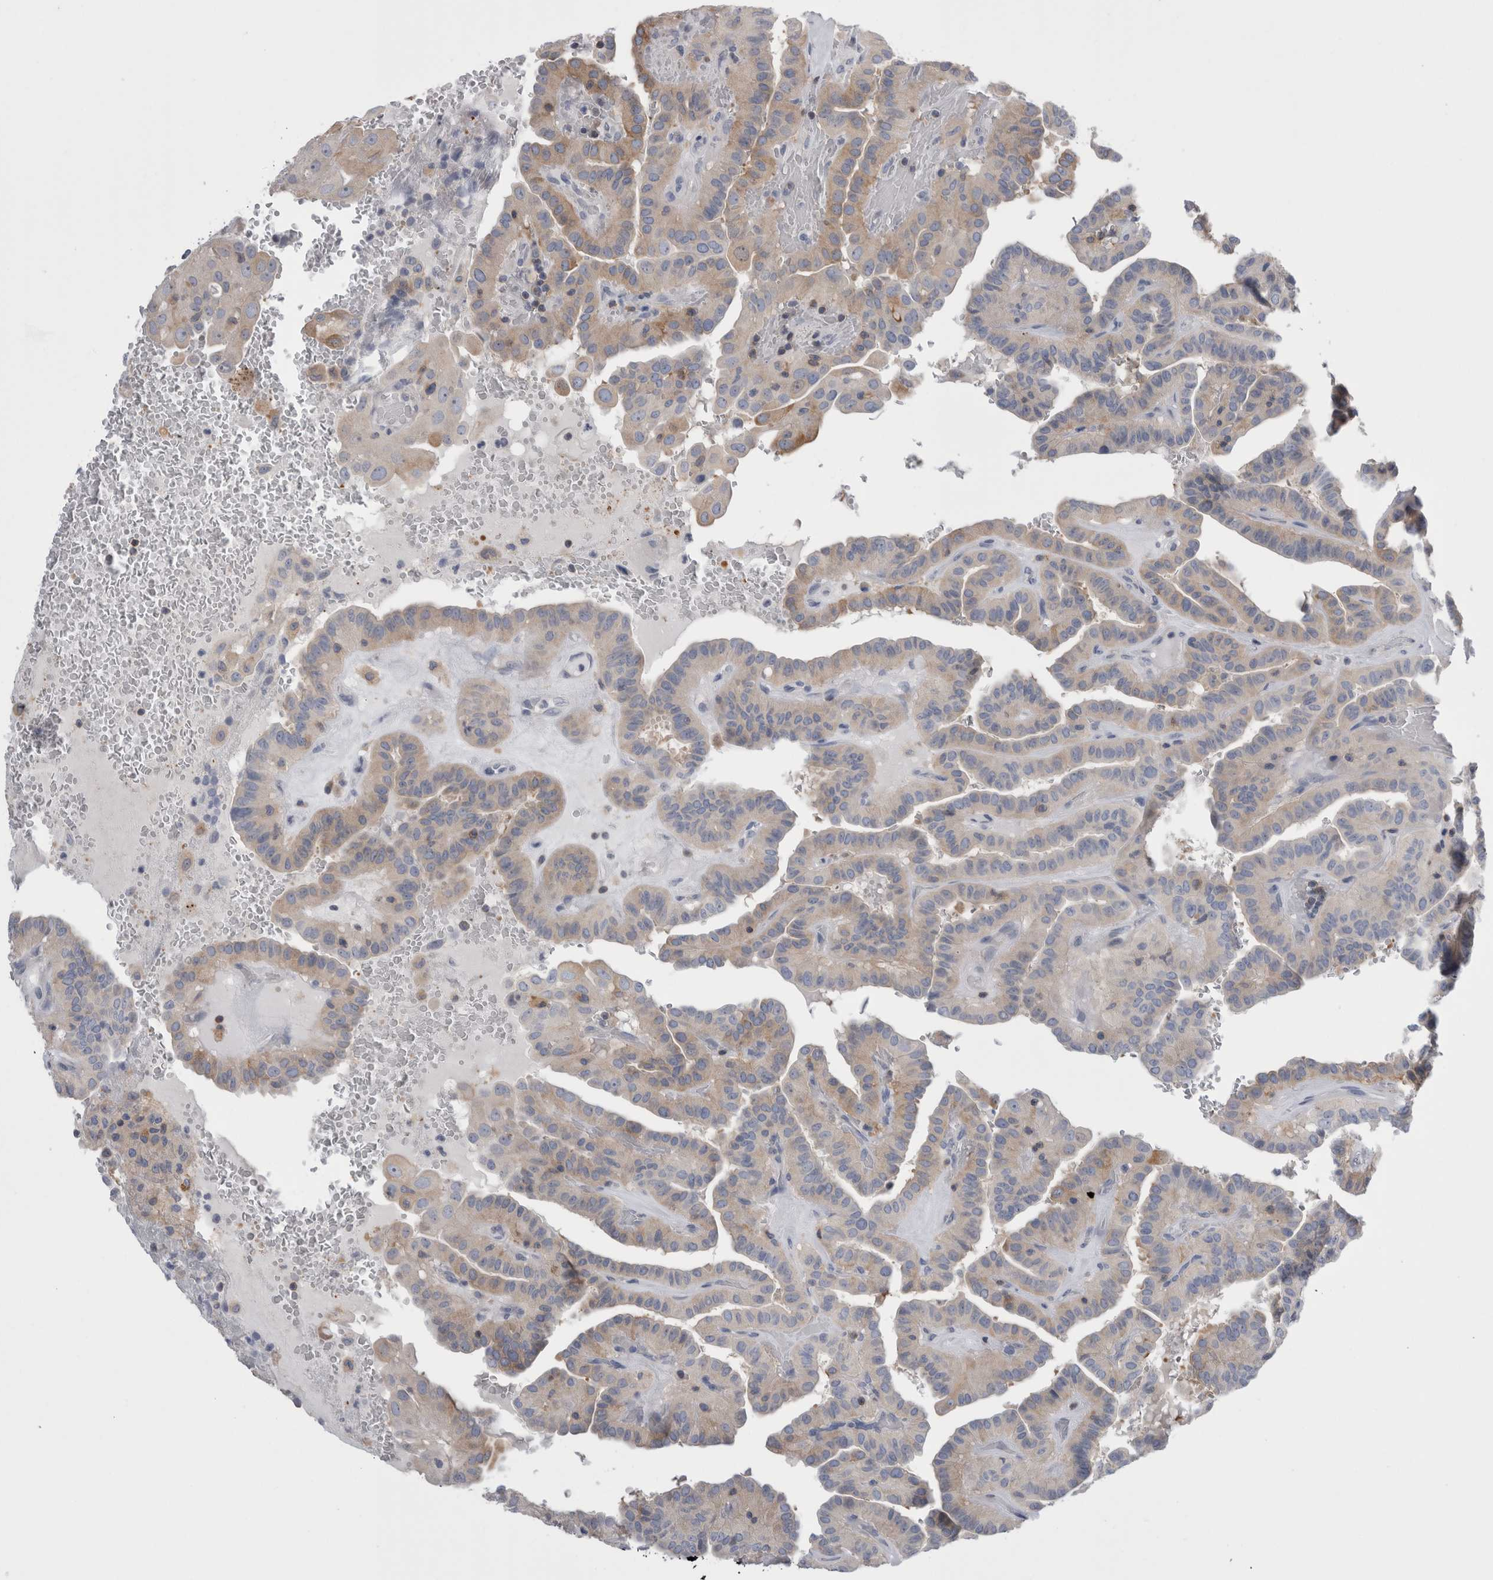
{"staining": {"intensity": "weak", "quantity": "<25%", "location": "cytoplasmic/membranous"}, "tissue": "thyroid cancer", "cell_type": "Tumor cells", "image_type": "cancer", "snomed": [{"axis": "morphology", "description": "Papillary adenocarcinoma, NOS"}, {"axis": "topography", "description": "Thyroid gland"}], "caption": "A photomicrograph of human thyroid papillary adenocarcinoma is negative for staining in tumor cells.", "gene": "DCTN6", "patient": {"sex": "male", "age": 77}}